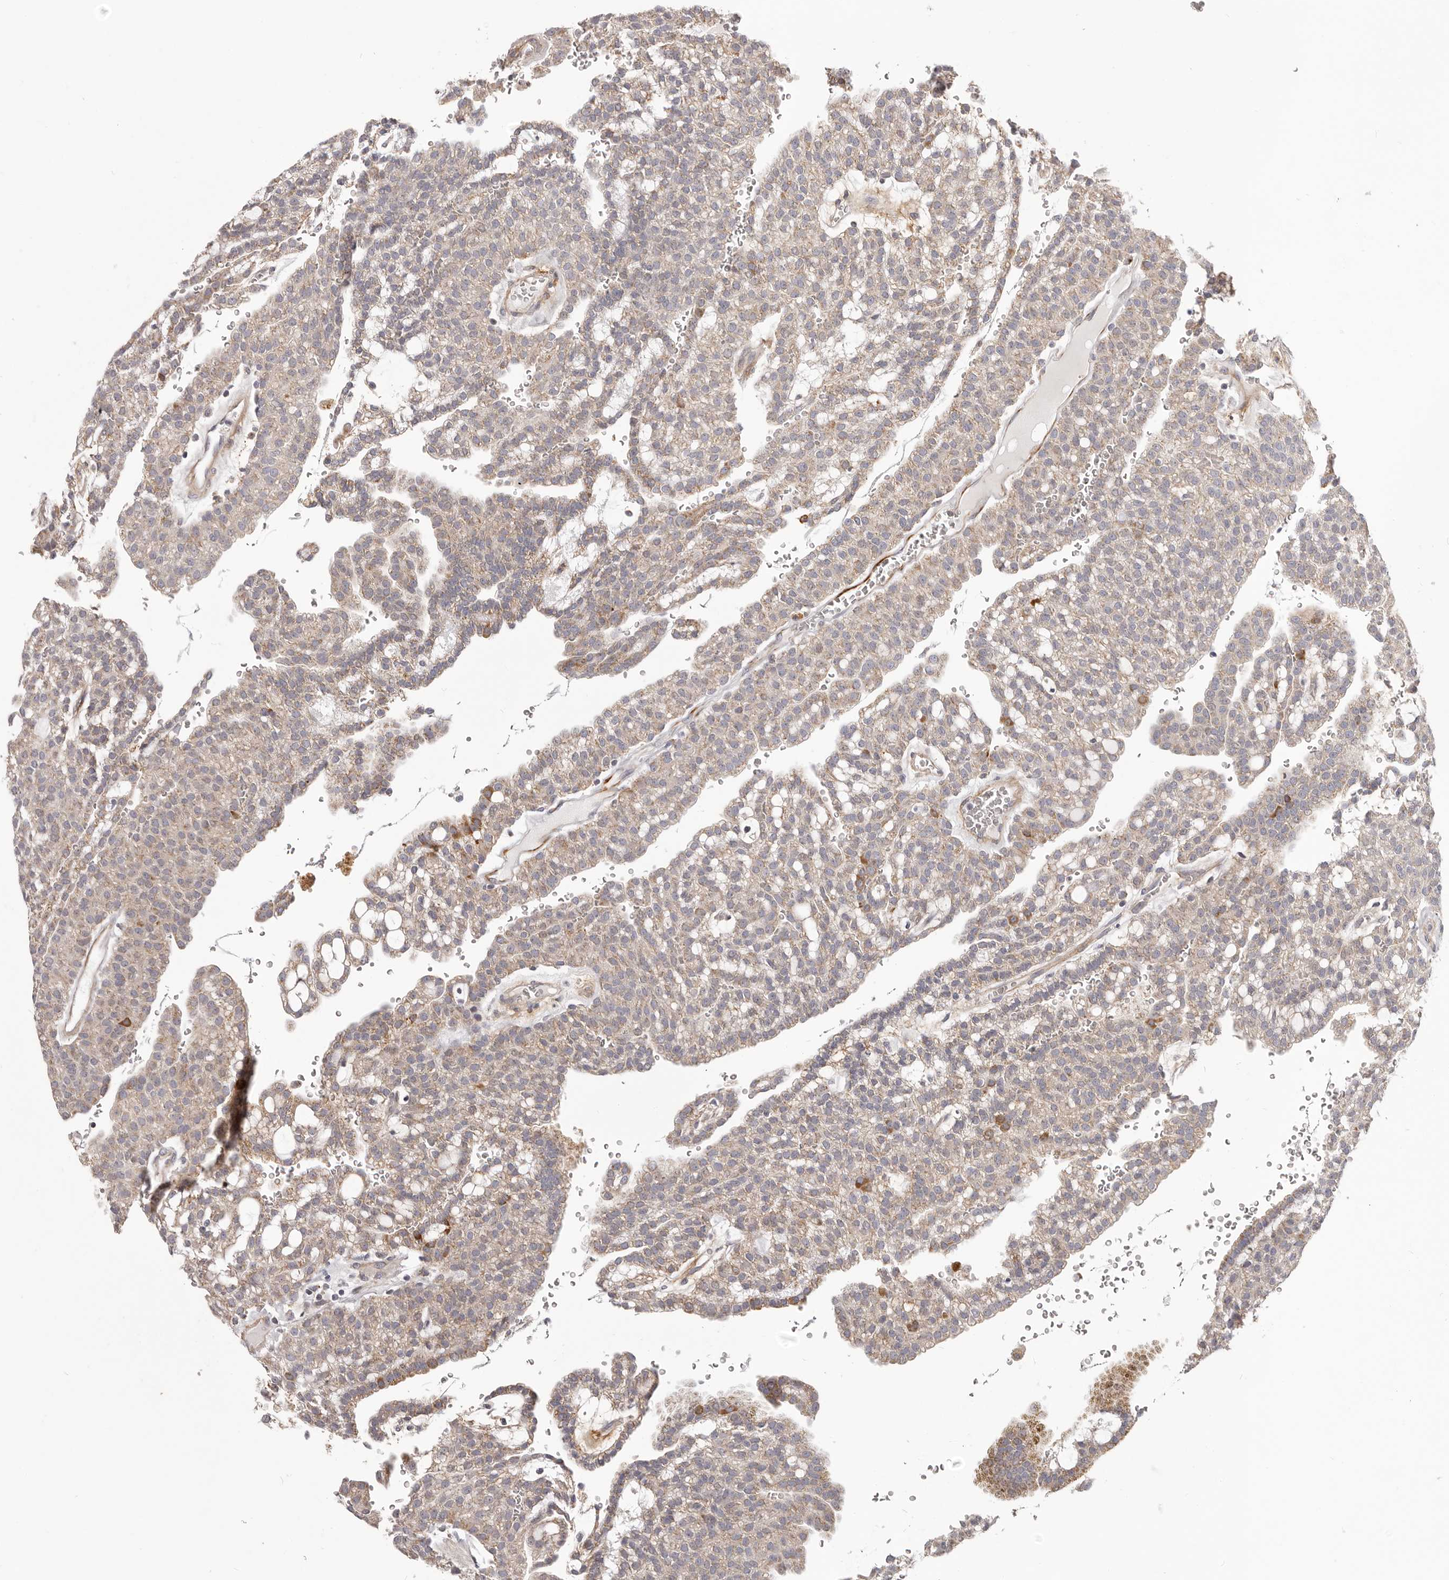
{"staining": {"intensity": "weak", "quantity": ">75%", "location": "cytoplasmic/membranous"}, "tissue": "renal cancer", "cell_type": "Tumor cells", "image_type": "cancer", "snomed": [{"axis": "morphology", "description": "Adenocarcinoma, NOS"}, {"axis": "topography", "description": "Kidney"}], "caption": "This micrograph exhibits immunohistochemistry staining of renal adenocarcinoma, with low weak cytoplasmic/membranous staining in approximately >75% of tumor cells.", "gene": "MRPS10", "patient": {"sex": "male", "age": 63}}